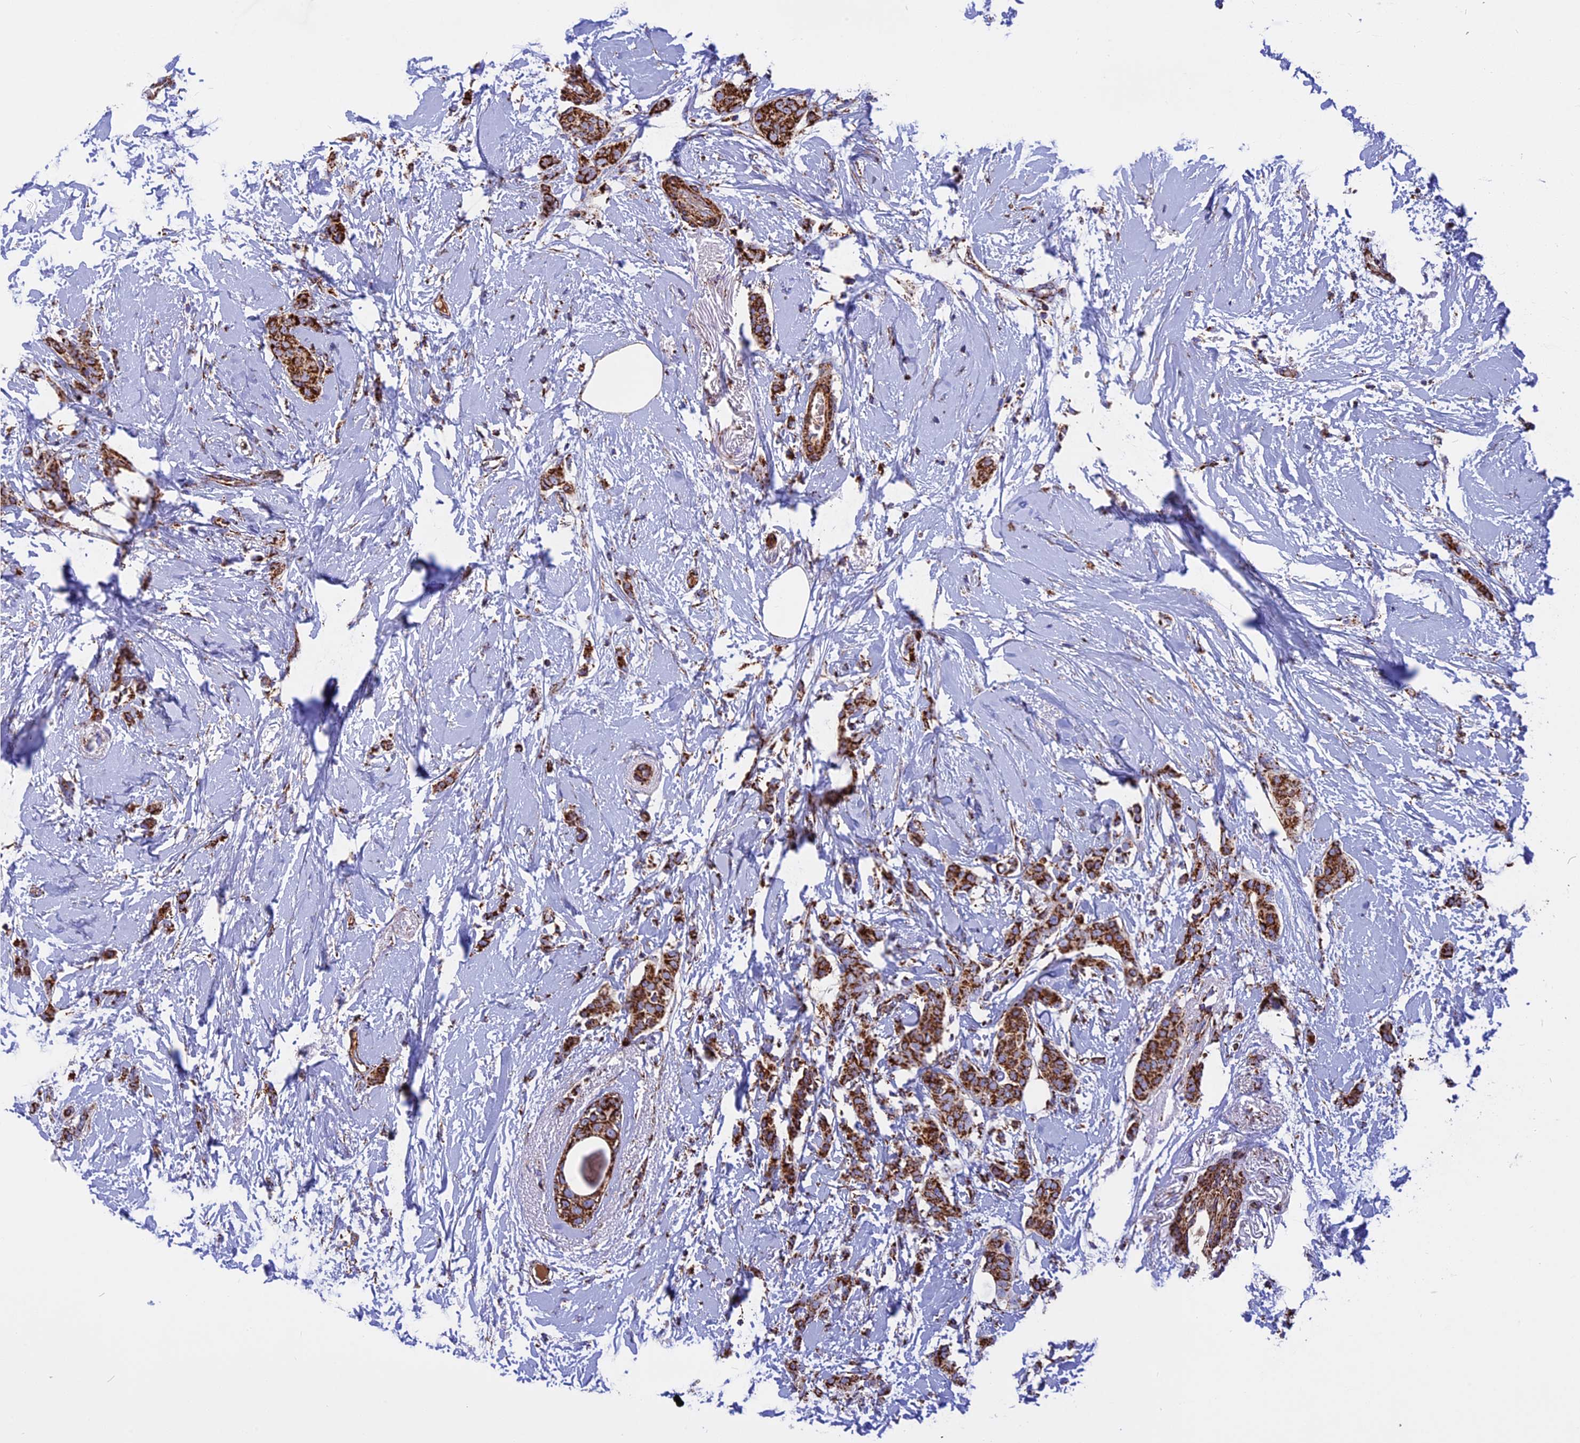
{"staining": {"intensity": "strong", "quantity": ">75%", "location": "cytoplasmic/membranous"}, "tissue": "breast cancer", "cell_type": "Tumor cells", "image_type": "cancer", "snomed": [{"axis": "morphology", "description": "Duct carcinoma"}, {"axis": "topography", "description": "Breast"}], "caption": "Protein positivity by immunohistochemistry exhibits strong cytoplasmic/membranous expression in about >75% of tumor cells in intraductal carcinoma (breast). (brown staining indicates protein expression, while blue staining denotes nuclei).", "gene": "UQCRB", "patient": {"sex": "female", "age": 72}}